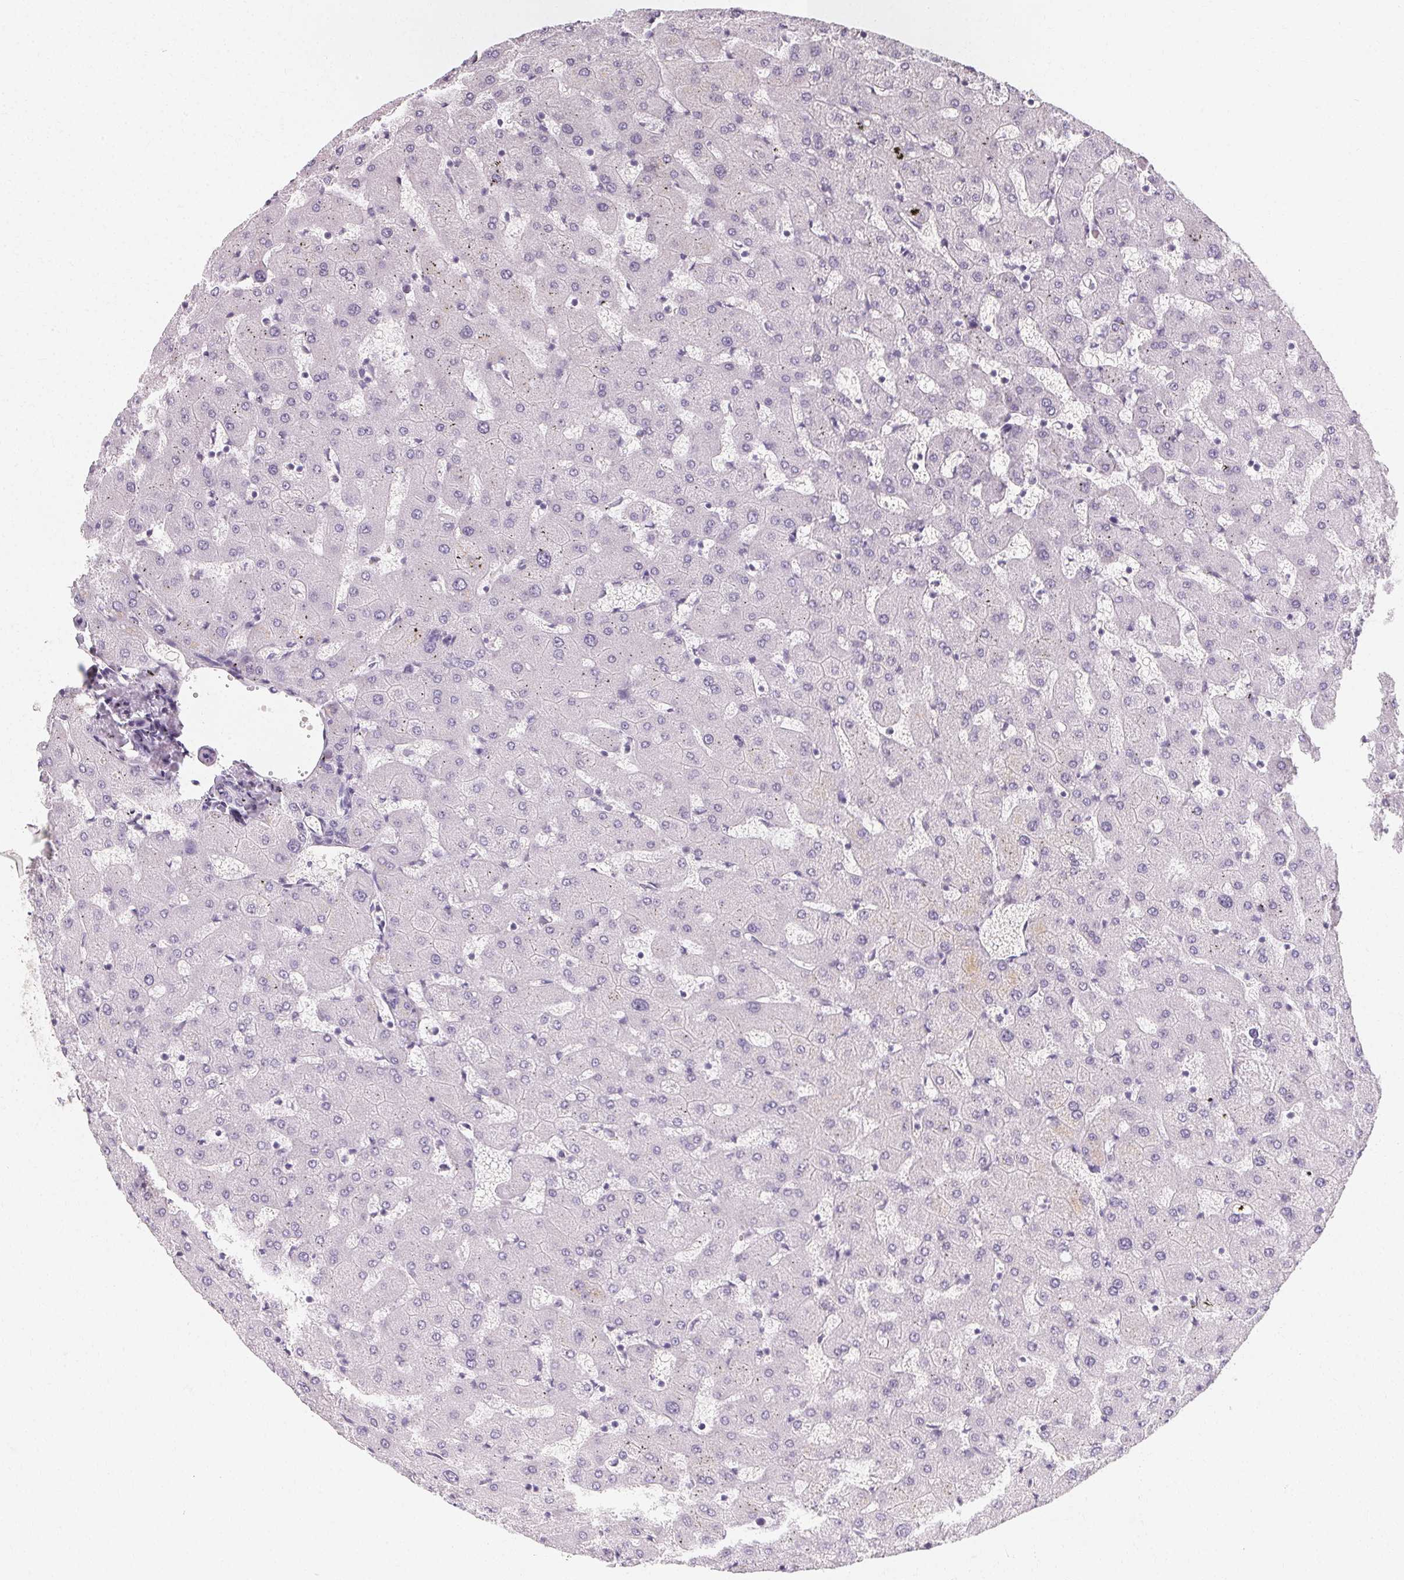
{"staining": {"intensity": "negative", "quantity": "none", "location": "none"}, "tissue": "liver", "cell_type": "Cholangiocytes", "image_type": "normal", "snomed": [{"axis": "morphology", "description": "Normal tissue, NOS"}, {"axis": "topography", "description": "Liver"}], "caption": "Liver stained for a protein using immunohistochemistry (IHC) shows no expression cholangiocytes.", "gene": "SYNPR", "patient": {"sex": "female", "age": 63}}